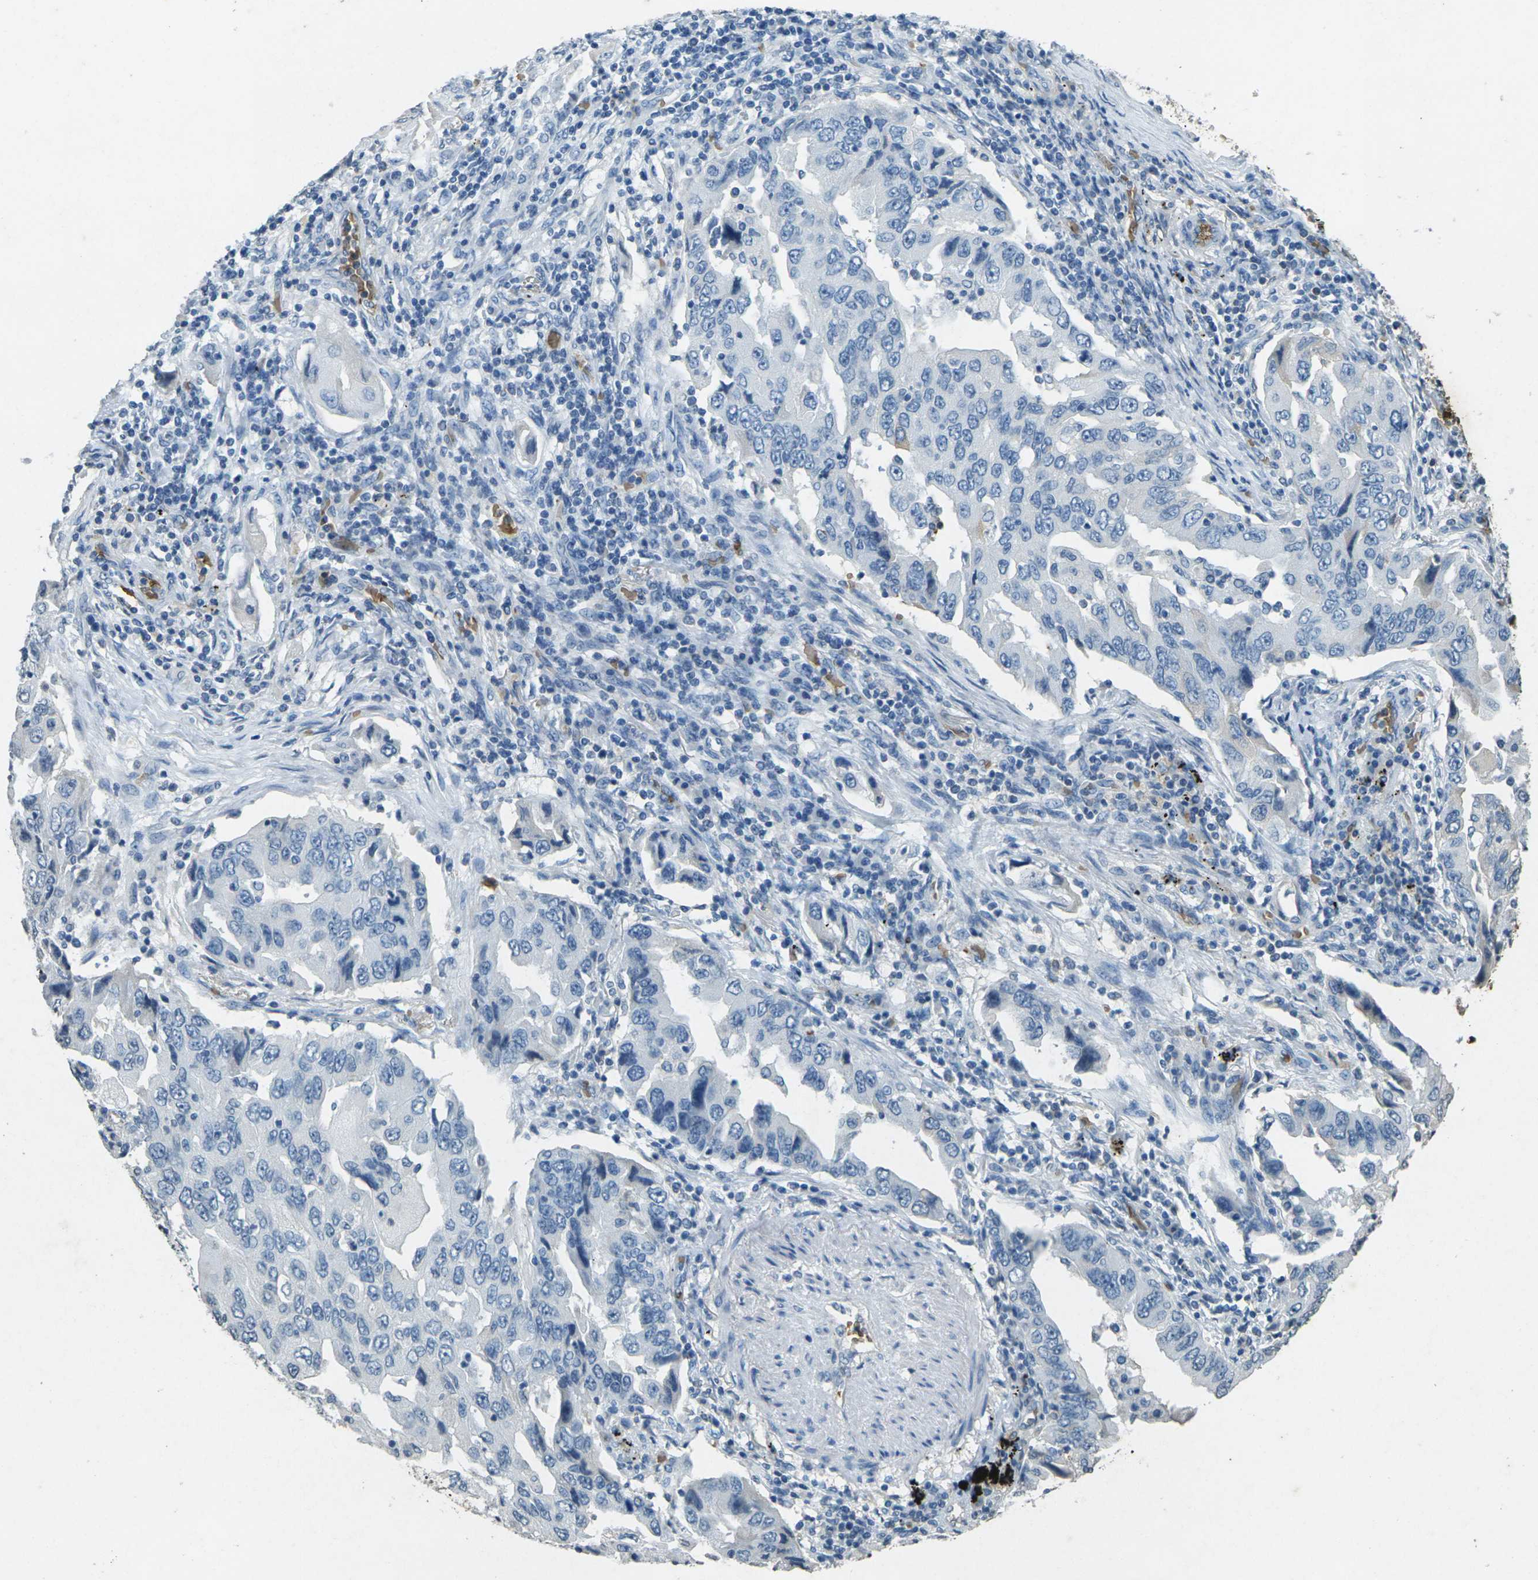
{"staining": {"intensity": "negative", "quantity": "none", "location": "none"}, "tissue": "lung cancer", "cell_type": "Tumor cells", "image_type": "cancer", "snomed": [{"axis": "morphology", "description": "Adenocarcinoma, NOS"}, {"axis": "topography", "description": "Lung"}], "caption": "Tumor cells are negative for brown protein staining in adenocarcinoma (lung).", "gene": "HBB", "patient": {"sex": "female", "age": 65}}